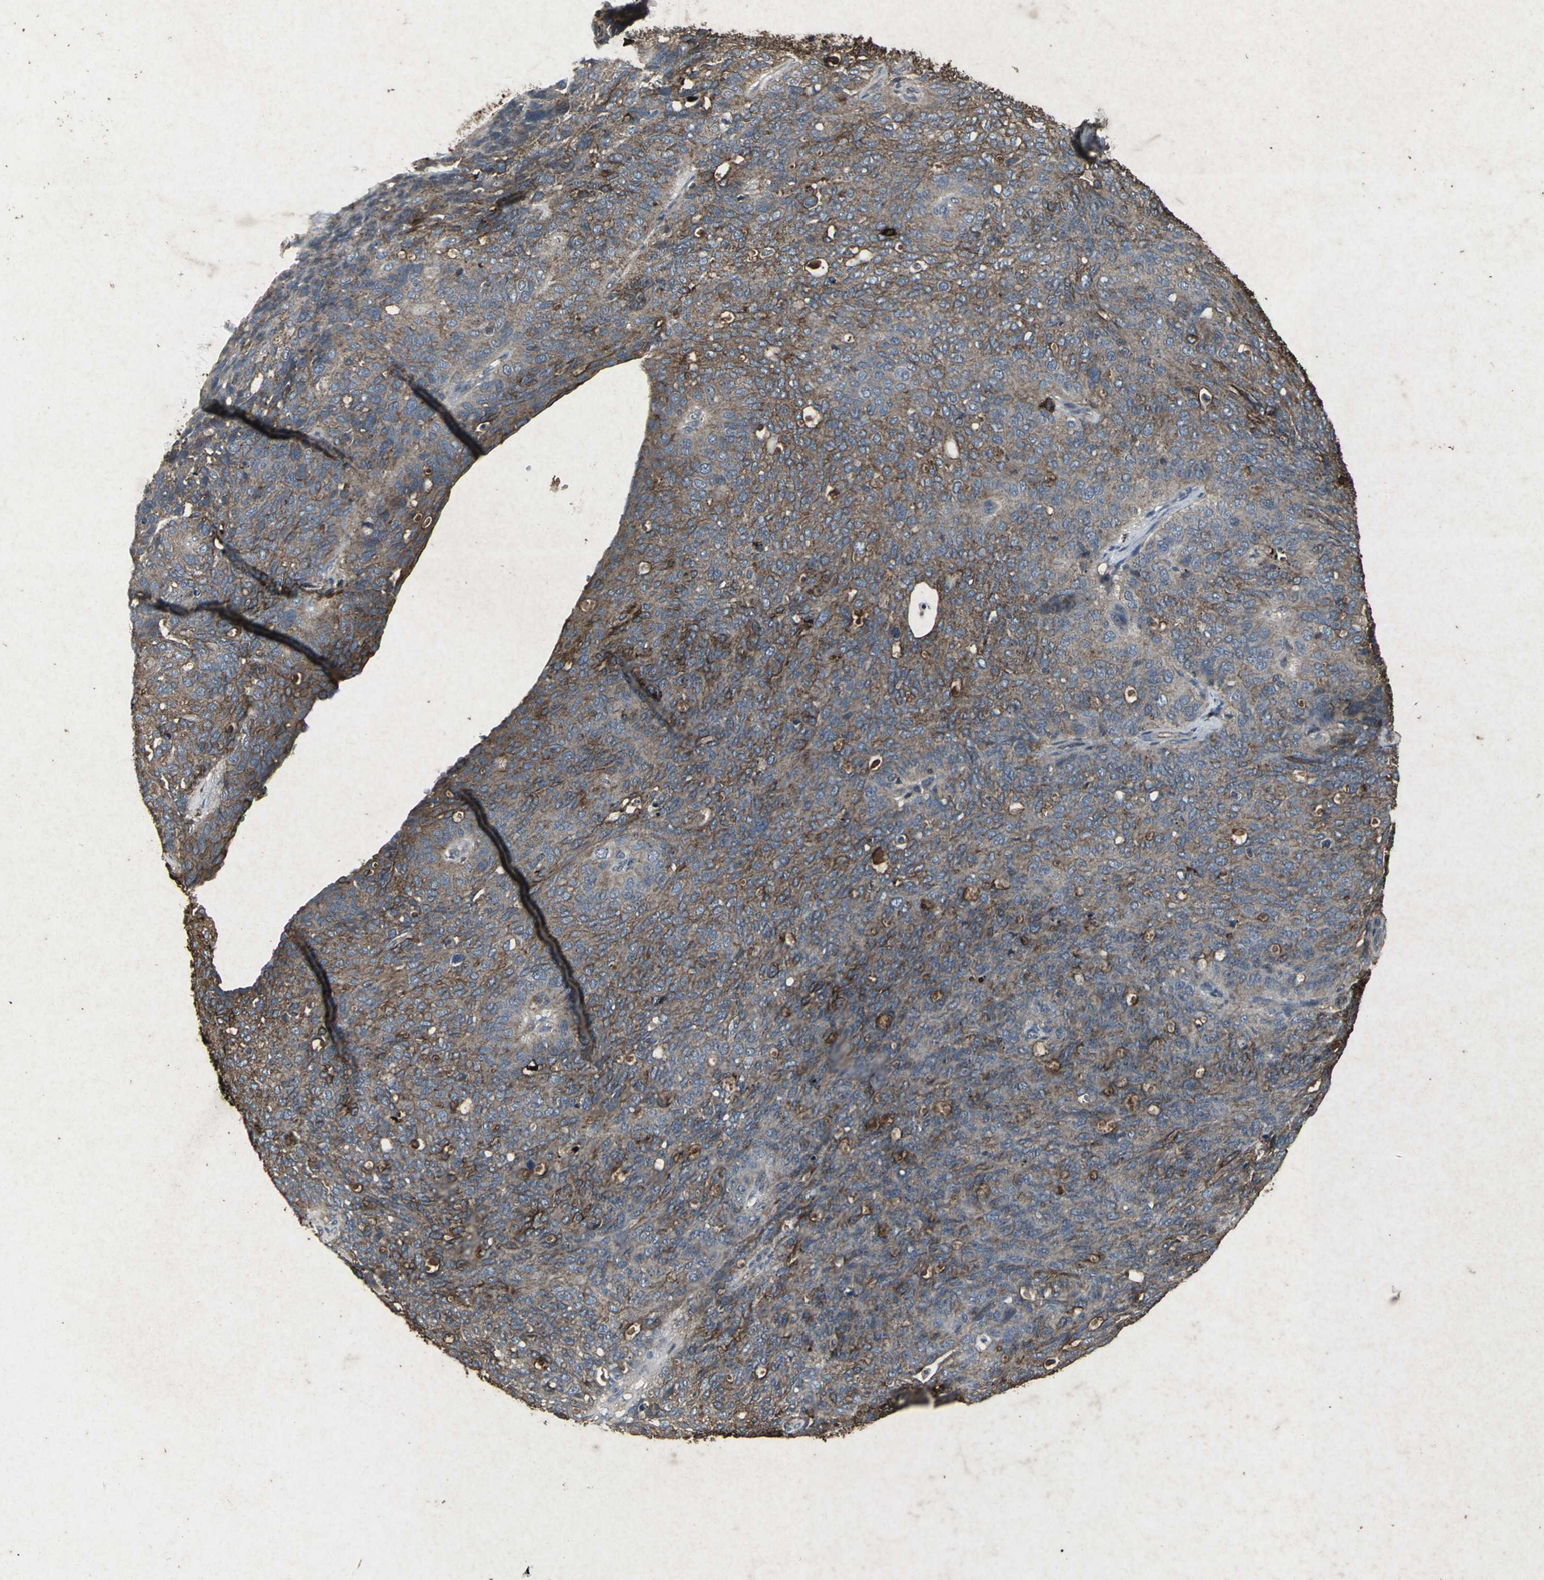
{"staining": {"intensity": "strong", "quantity": ">75%", "location": "cytoplasmic/membranous"}, "tissue": "ovarian cancer", "cell_type": "Tumor cells", "image_type": "cancer", "snomed": [{"axis": "morphology", "description": "Carcinoma, endometroid"}, {"axis": "topography", "description": "Ovary"}], "caption": "Approximately >75% of tumor cells in human ovarian cancer (endometroid carcinoma) show strong cytoplasmic/membranous protein positivity as visualized by brown immunohistochemical staining.", "gene": "CCR9", "patient": {"sex": "female", "age": 60}}